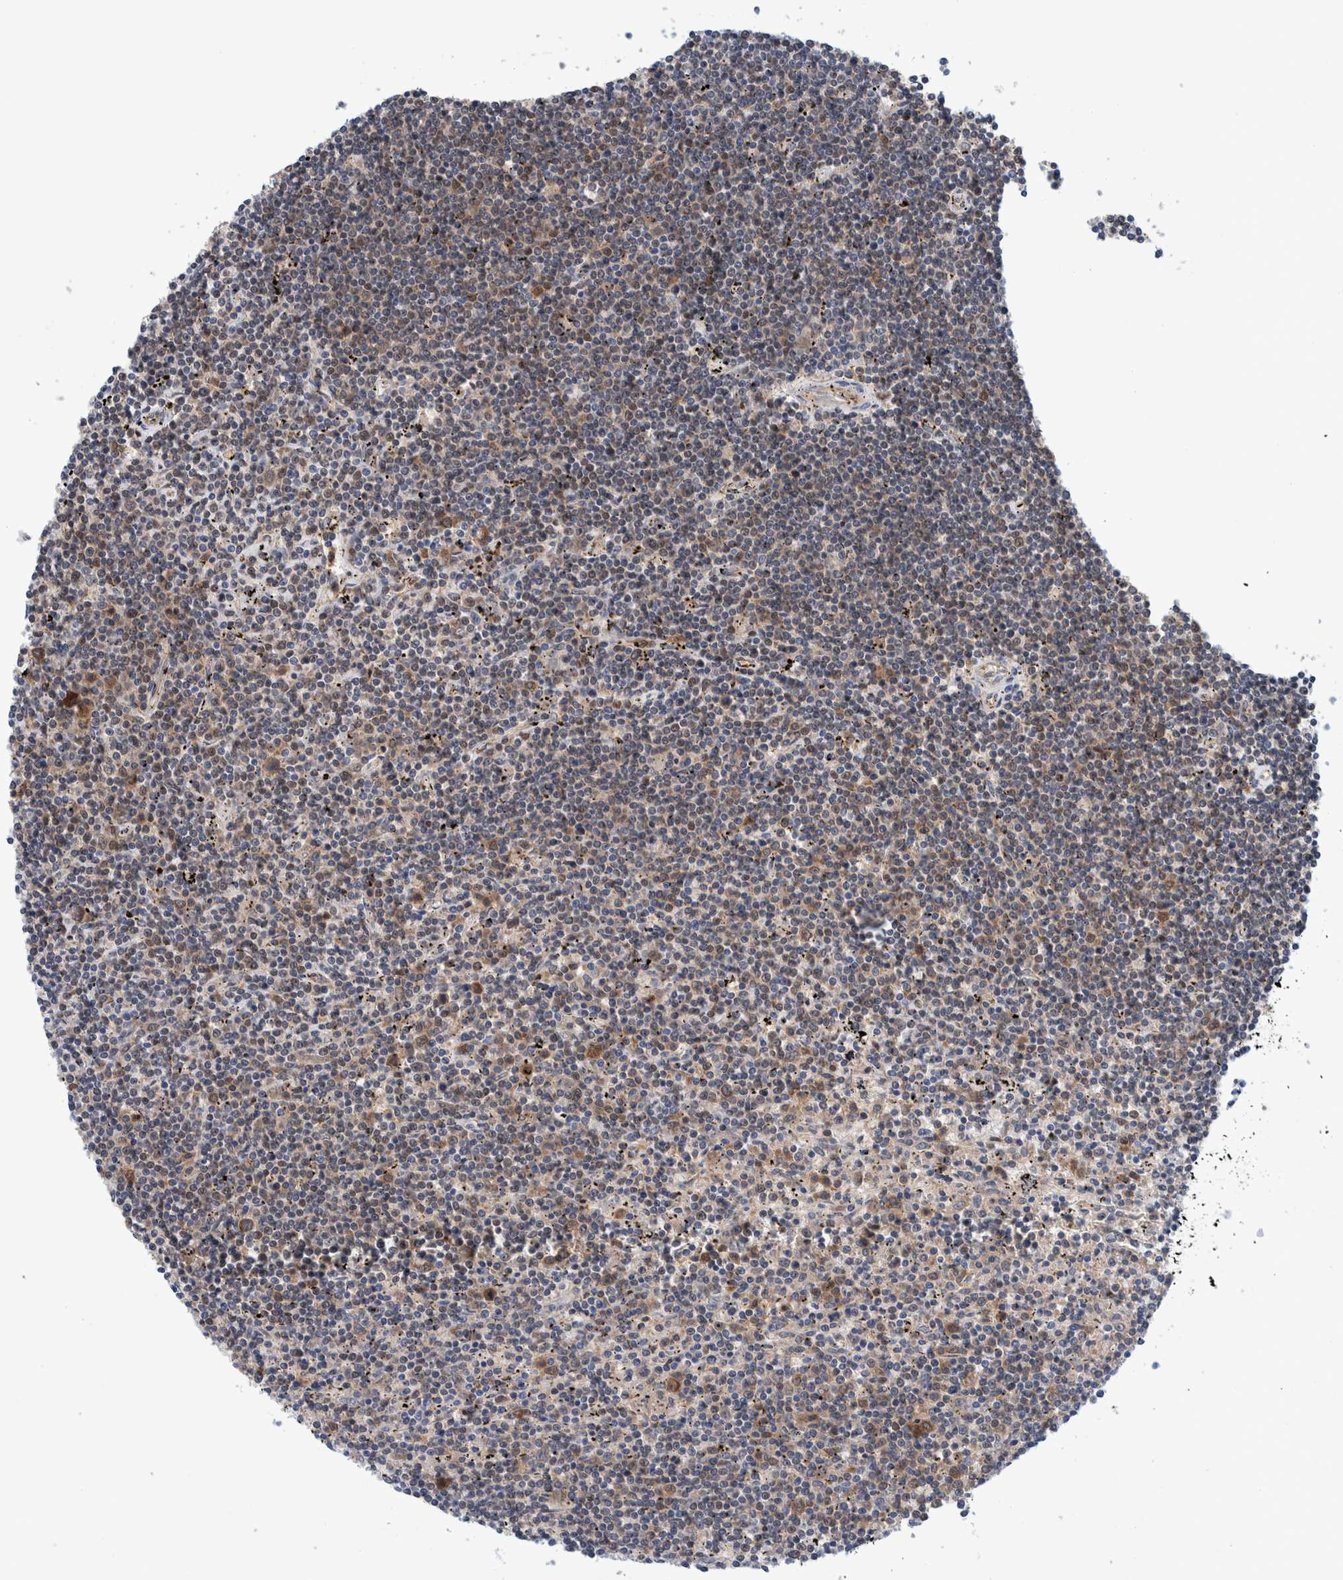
{"staining": {"intensity": "weak", "quantity": "25%-75%", "location": "cytoplasmic/membranous"}, "tissue": "lymphoma", "cell_type": "Tumor cells", "image_type": "cancer", "snomed": [{"axis": "morphology", "description": "Malignant lymphoma, non-Hodgkin's type, Low grade"}, {"axis": "topography", "description": "Spleen"}], "caption": "Low-grade malignant lymphoma, non-Hodgkin's type stained for a protein (brown) demonstrates weak cytoplasmic/membranous positive positivity in approximately 25%-75% of tumor cells.", "gene": "PFAS", "patient": {"sex": "male", "age": 76}}